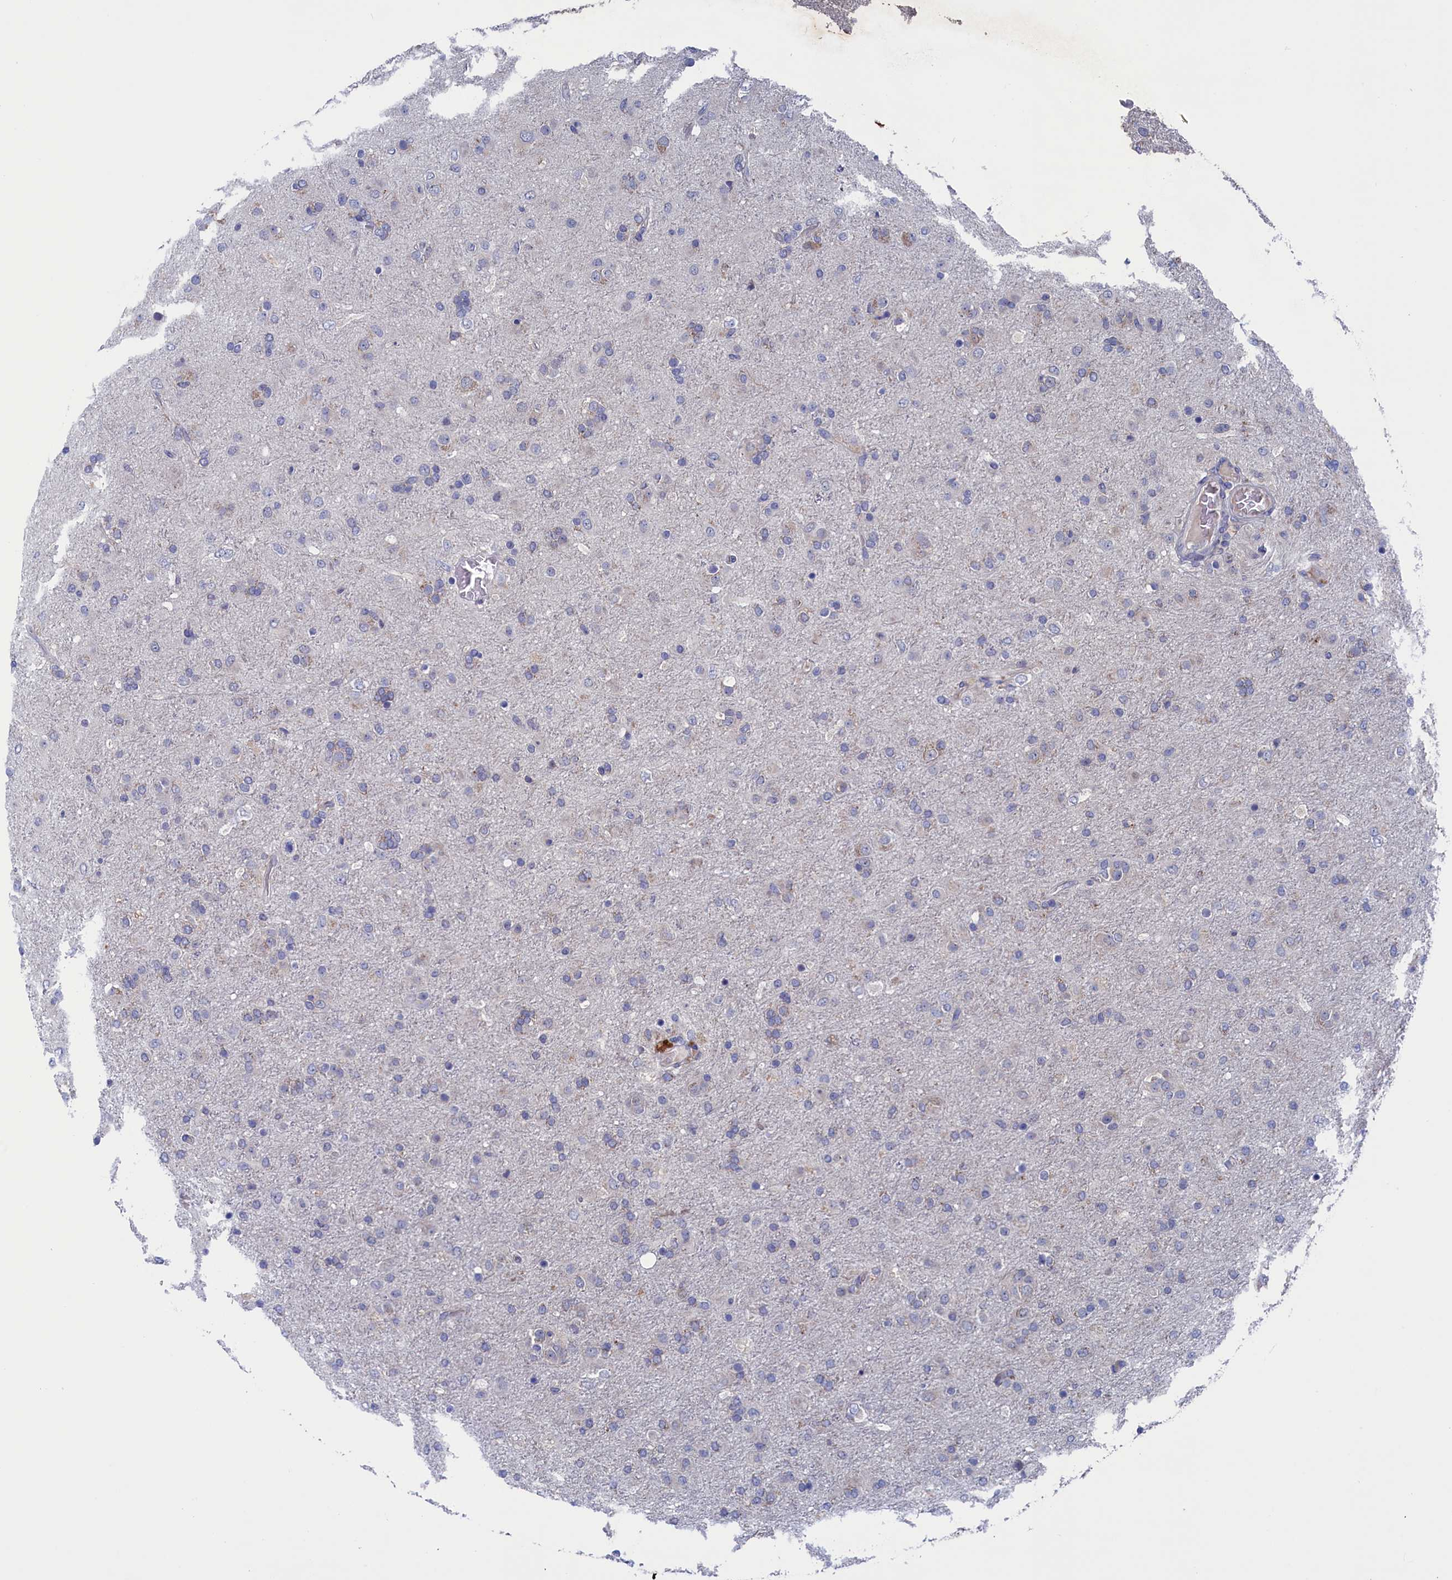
{"staining": {"intensity": "negative", "quantity": "none", "location": "none"}, "tissue": "glioma", "cell_type": "Tumor cells", "image_type": "cancer", "snomed": [{"axis": "morphology", "description": "Glioma, malignant, Low grade"}, {"axis": "topography", "description": "Brain"}], "caption": "This is a image of immunohistochemistry (IHC) staining of malignant glioma (low-grade), which shows no positivity in tumor cells. Brightfield microscopy of IHC stained with DAB (3,3'-diaminobenzidine) (brown) and hematoxylin (blue), captured at high magnification.", "gene": "SPATA13", "patient": {"sex": "male", "age": 65}}